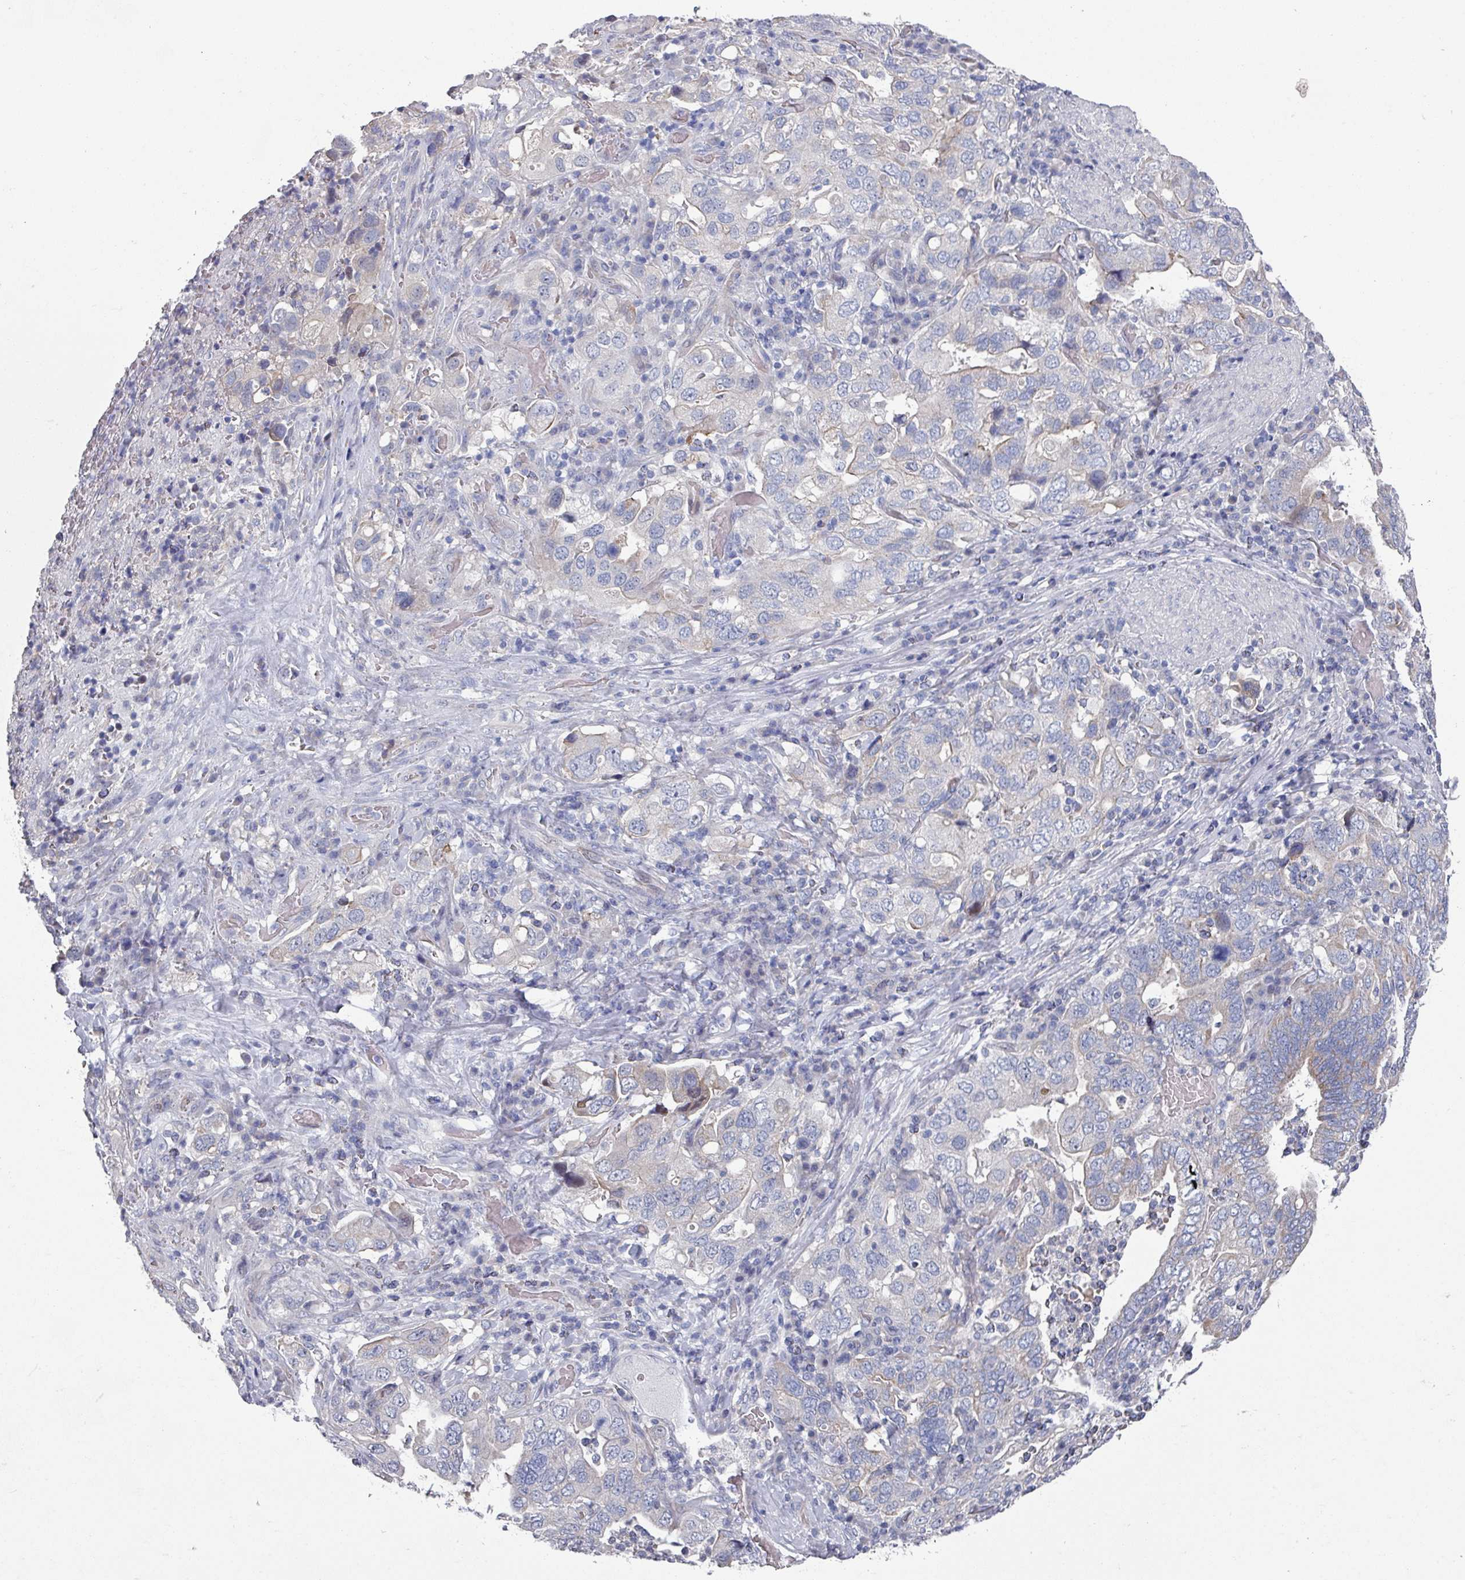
{"staining": {"intensity": "weak", "quantity": "<25%", "location": "cytoplasmic/membranous"}, "tissue": "stomach cancer", "cell_type": "Tumor cells", "image_type": "cancer", "snomed": [{"axis": "morphology", "description": "Adenocarcinoma, NOS"}, {"axis": "topography", "description": "Stomach, upper"}], "caption": "Immunohistochemical staining of adenocarcinoma (stomach) exhibits no significant staining in tumor cells.", "gene": "EFL1", "patient": {"sex": "male", "age": 62}}